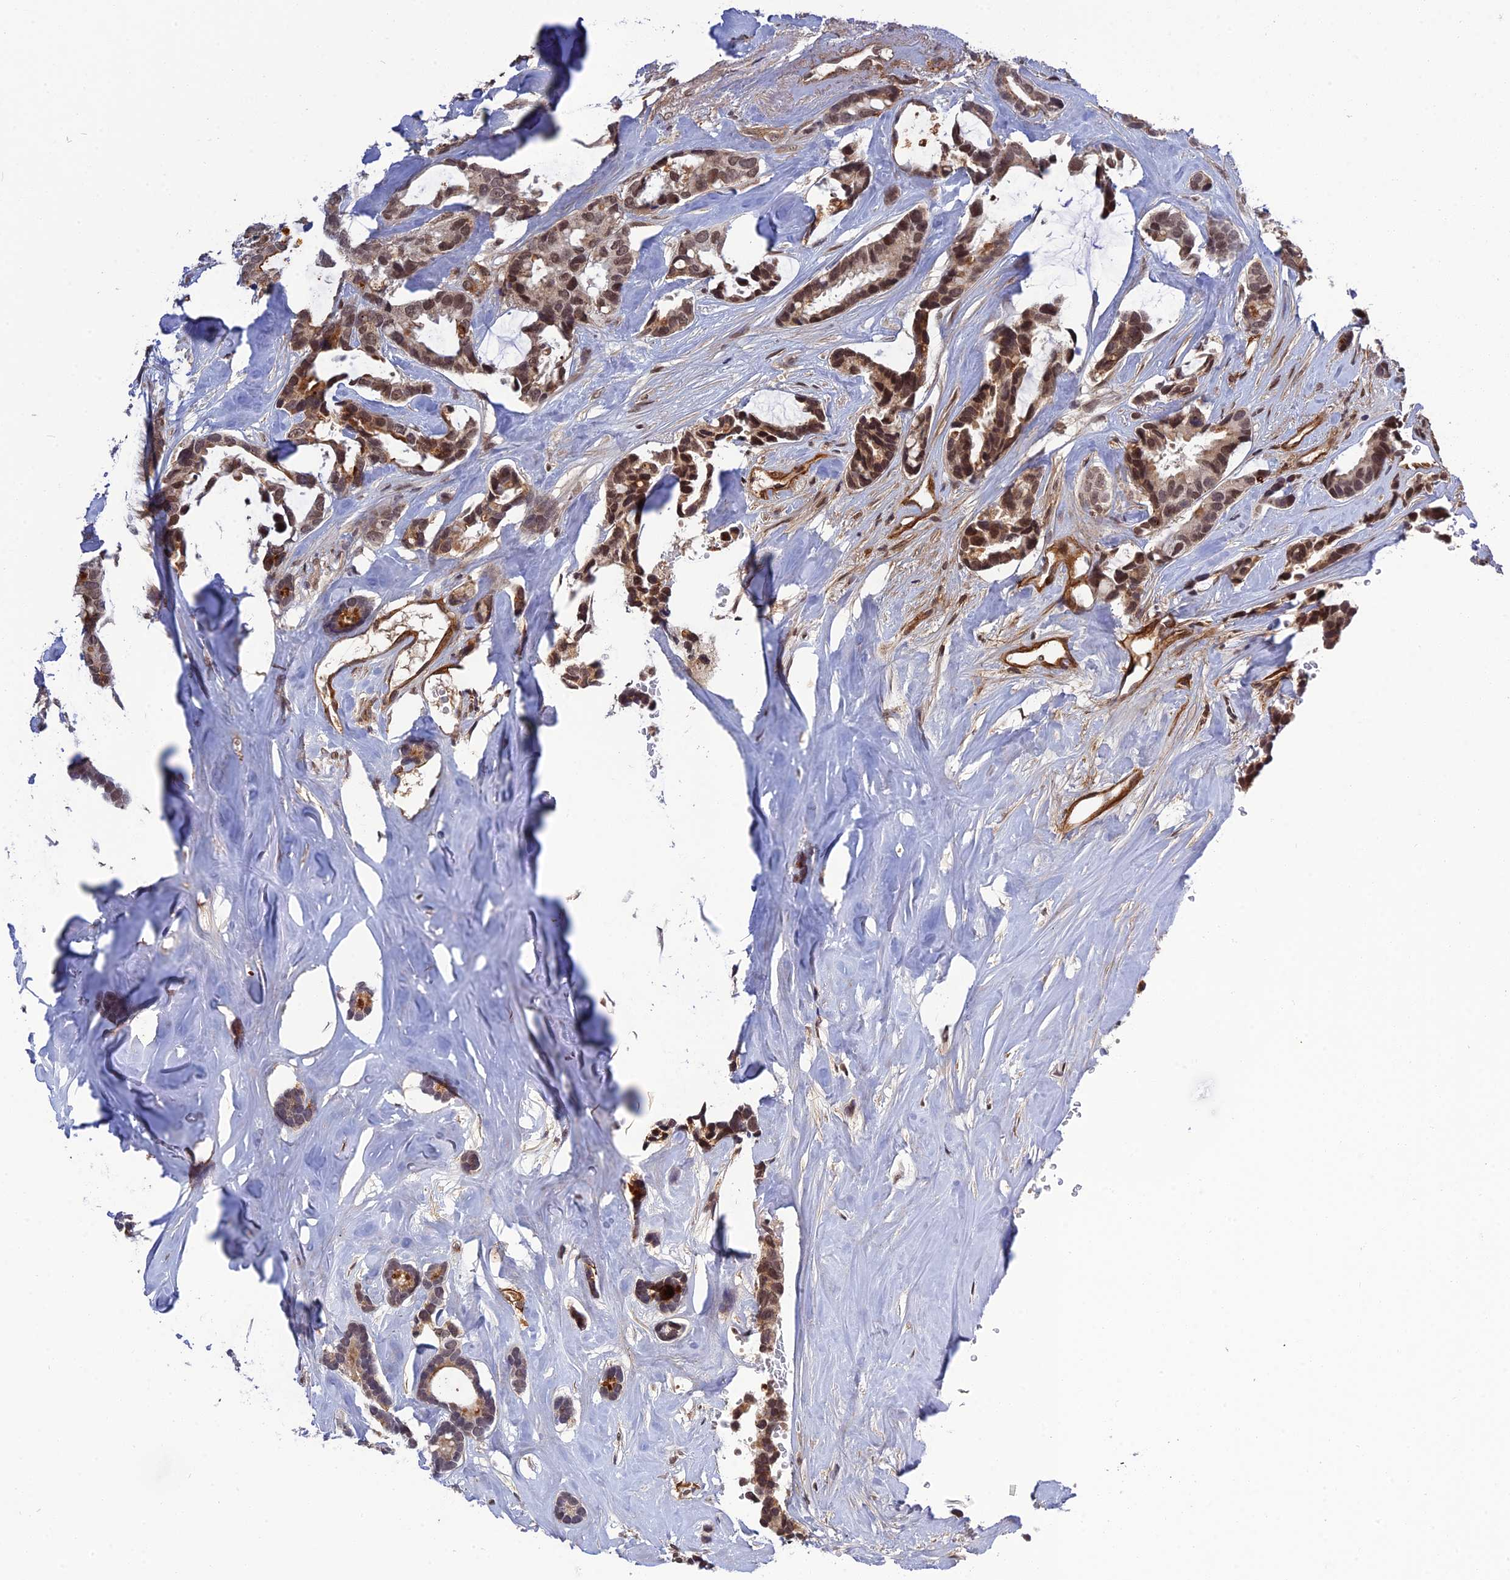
{"staining": {"intensity": "moderate", "quantity": ">75%", "location": "cytoplasmic/membranous,nuclear"}, "tissue": "breast cancer", "cell_type": "Tumor cells", "image_type": "cancer", "snomed": [{"axis": "morphology", "description": "Duct carcinoma"}, {"axis": "topography", "description": "Breast"}], "caption": "DAB immunohistochemical staining of breast cancer (invasive ductal carcinoma) reveals moderate cytoplasmic/membranous and nuclear protein expression in about >75% of tumor cells. (brown staining indicates protein expression, while blue staining denotes nuclei).", "gene": "REXO1", "patient": {"sex": "female", "age": 87}}